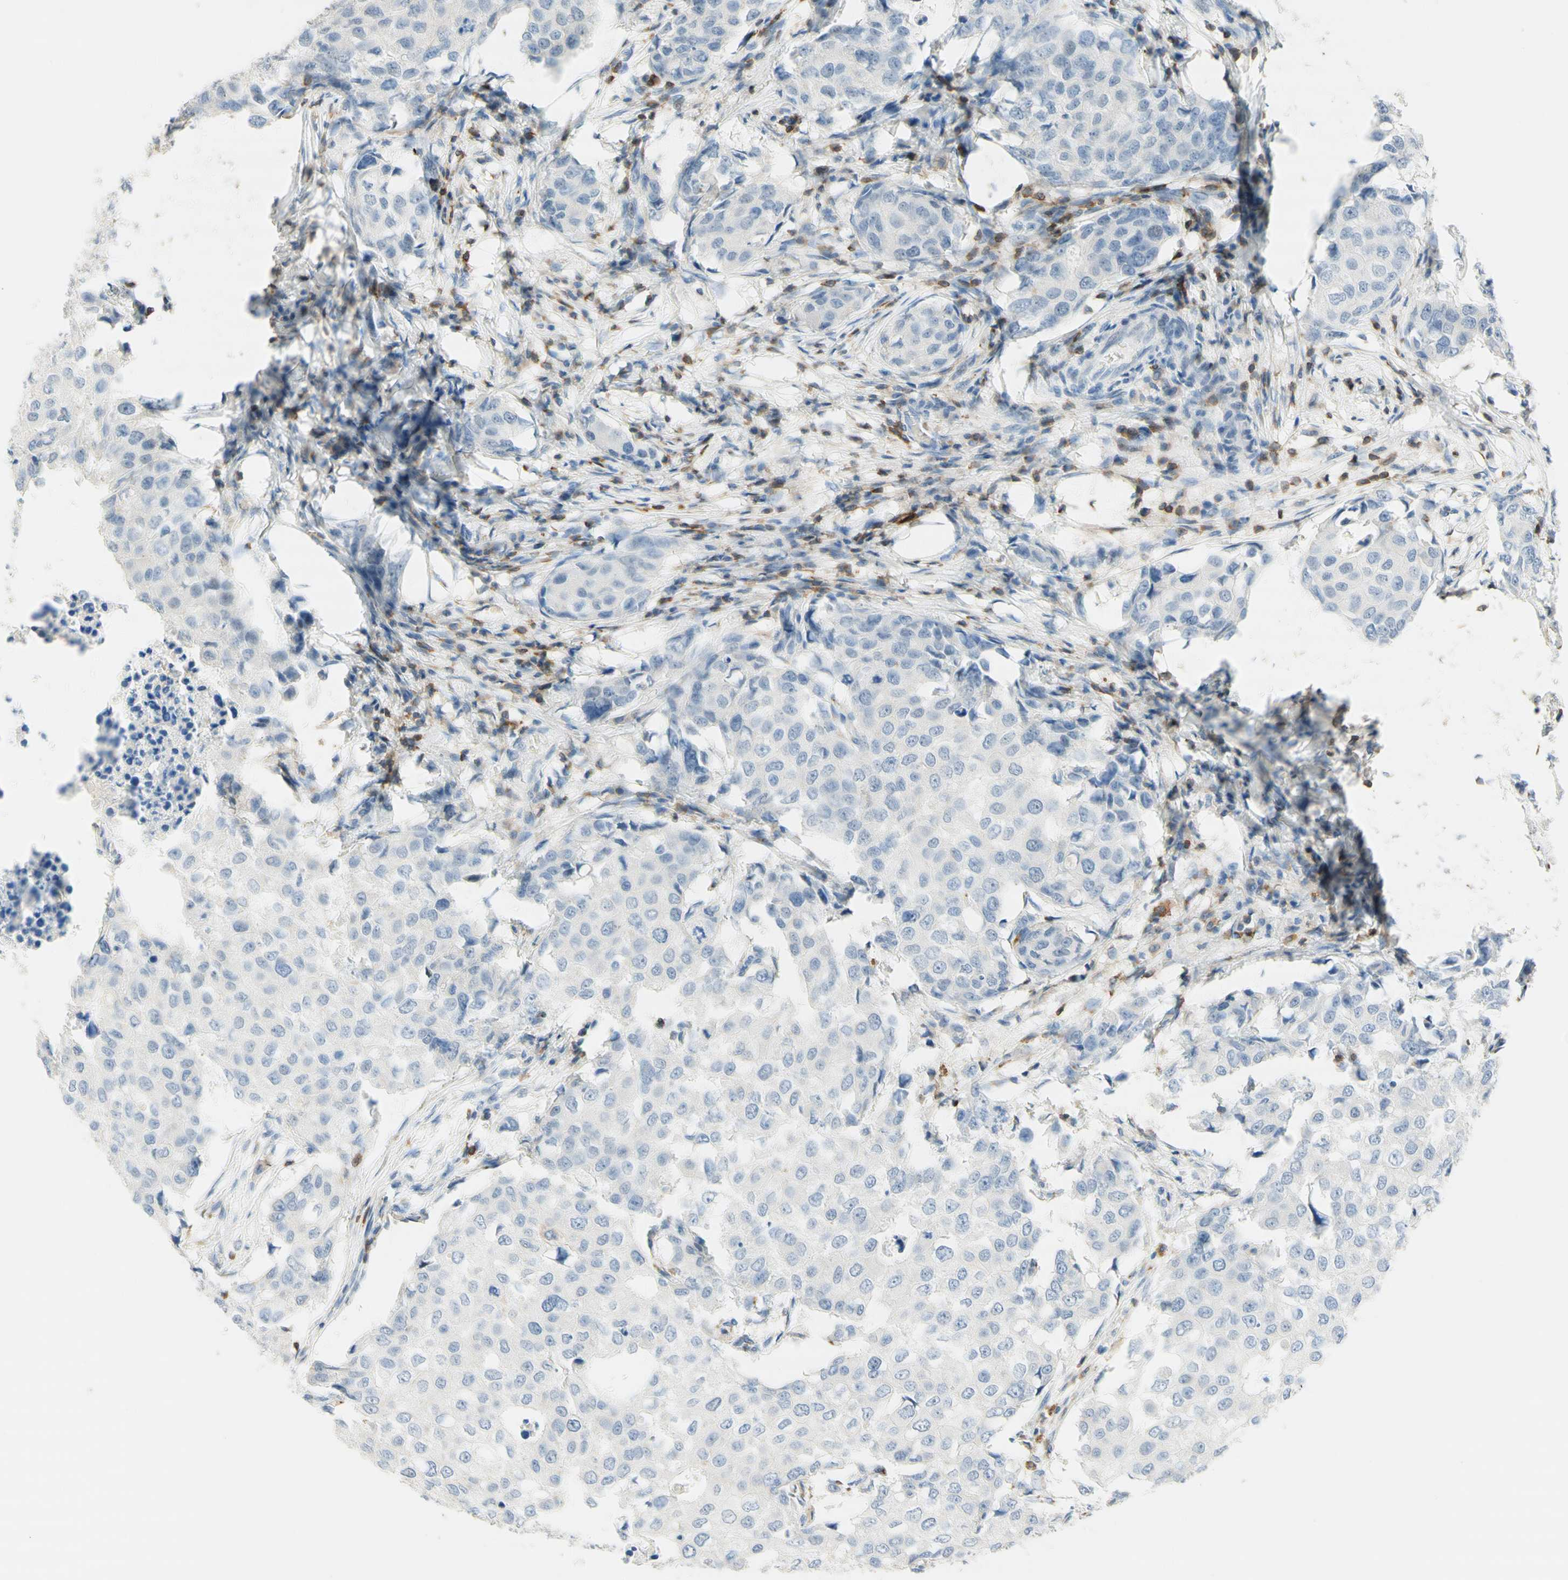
{"staining": {"intensity": "negative", "quantity": "none", "location": "none"}, "tissue": "breast cancer", "cell_type": "Tumor cells", "image_type": "cancer", "snomed": [{"axis": "morphology", "description": "Duct carcinoma"}, {"axis": "topography", "description": "Breast"}], "caption": "There is no significant positivity in tumor cells of breast cancer. Brightfield microscopy of immunohistochemistry (IHC) stained with DAB (3,3'-diaminobenzidine) (brown) and hematoxylin (blue), captured at high magnification.", "gene": "SPINK6", "patient": {"sex": "female", "age": 27}}